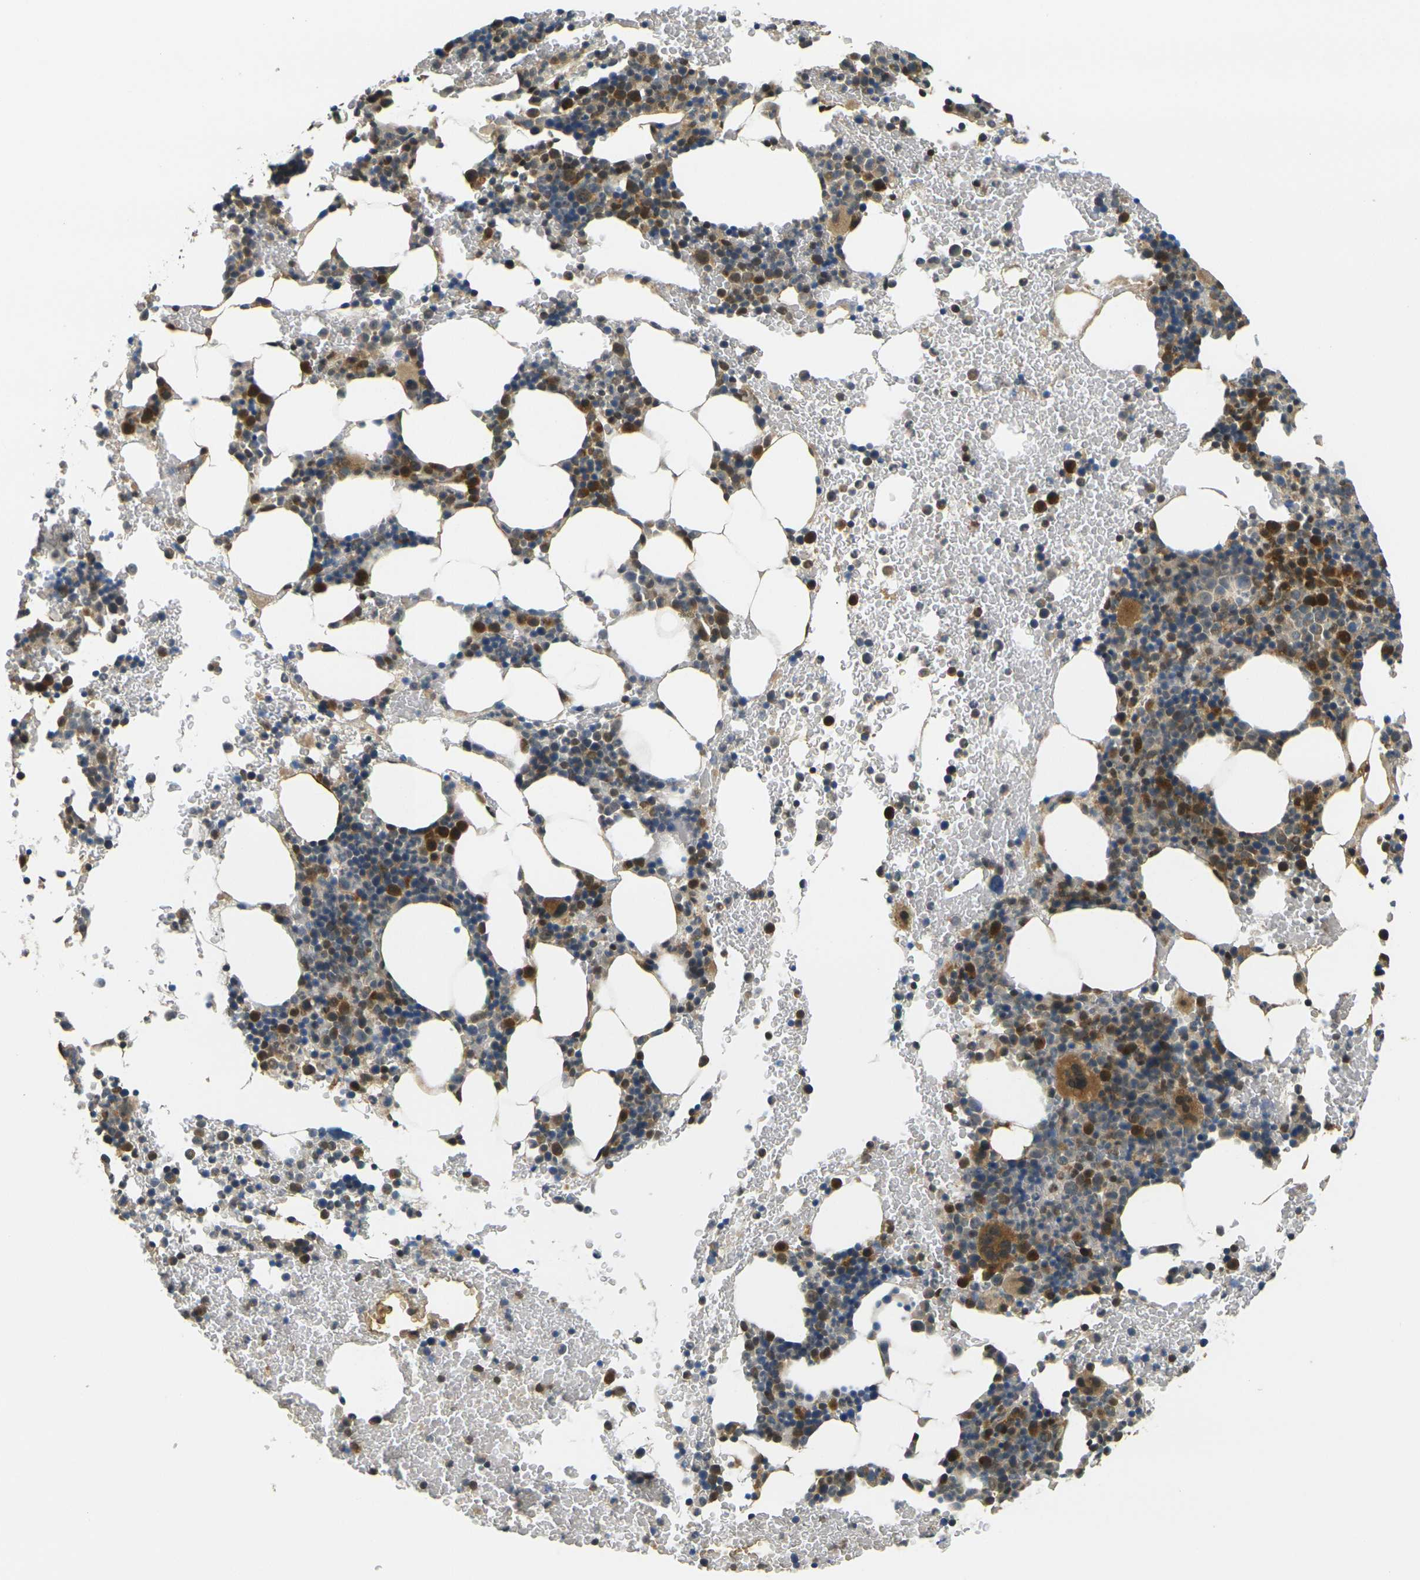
{"staining": {"intensity": "strong", "quantity": "25%-75%", "location": "cytoplasmic/membranous"}, "tissue": "bone marrow", "cell_type": "Hematopoietic cells", "image_type": "normal", "snomed": [{"axis": "morphology", "description": "Normal tissue, NOS"}, {"axis": "morphology", "description": "Inflammation, NOS"}, {"axis": "topography", "description": "Bone marrow"}], "caption": "IHC micrograph of normal bone marrow stained for a protein (brown), which displays high levels of strong cytoplasmic/membranous expression in about 25%-75% of hematopoietic cells.", "gene": "KLHL8", "patient": {"sex": "female", "age": 70}}